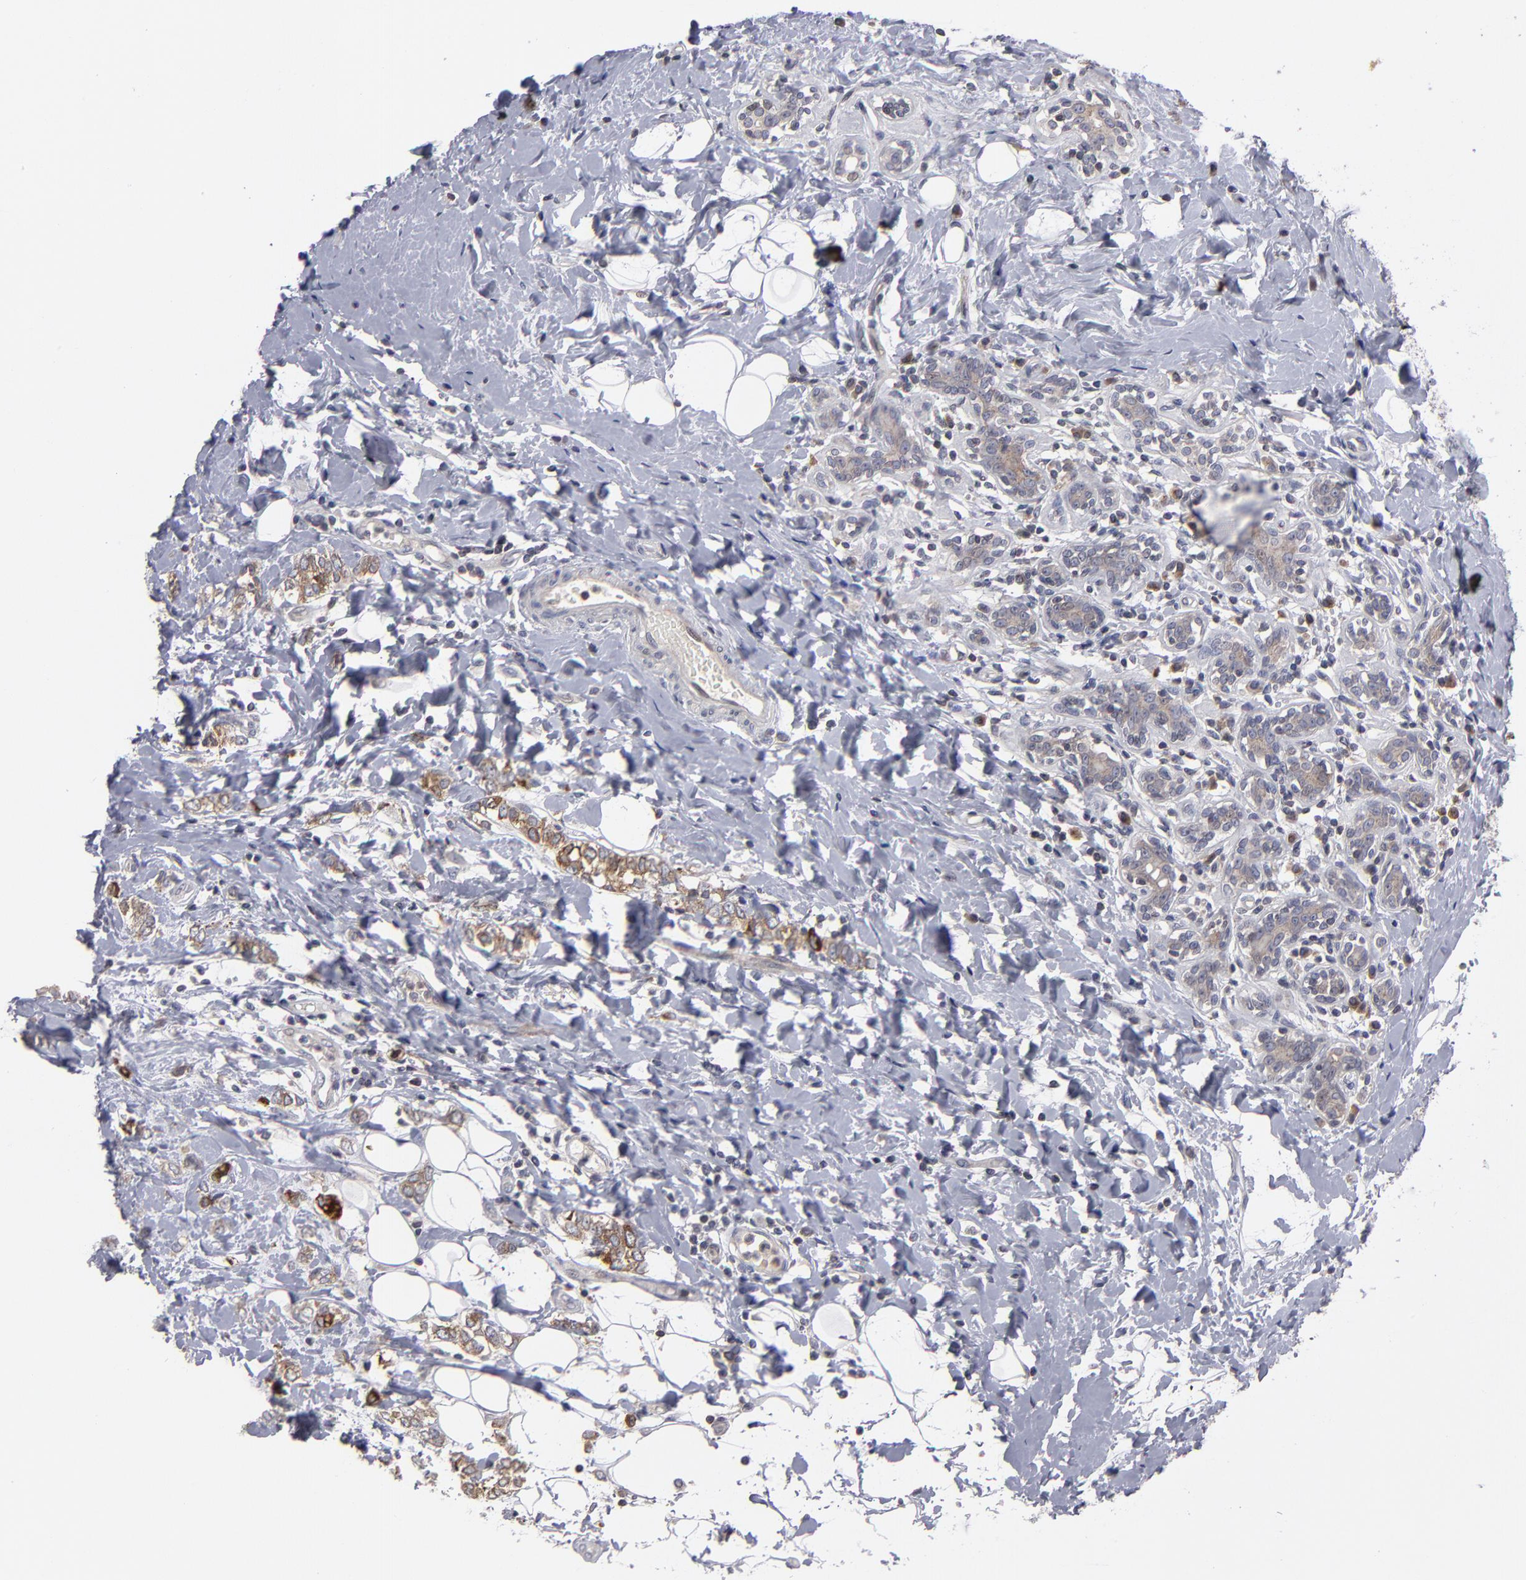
{"staining": {"intensity": "moderate", "quantity": ">75%", "location": "cytoplasmic/membranous"}, "tissue": "breast cancer", "cell_type": "Tumor cells", "image_type": "cancer", "snomed": [{"axis": "morphology", "description": "Normal tissue, NOS"}, {"axis": "morphology", "description": "Lobular carcinoma"}, {"axis": "topography", "description": "Breast"}], "caption": "The histopathology image reveals a brown stain indicating the presence of a protein in the cytoplasmic/membranous of tumor cells in lobular carcinoma (breast).", "gene": "CEP97", "patient": {"sex": "female", "age": 47}}